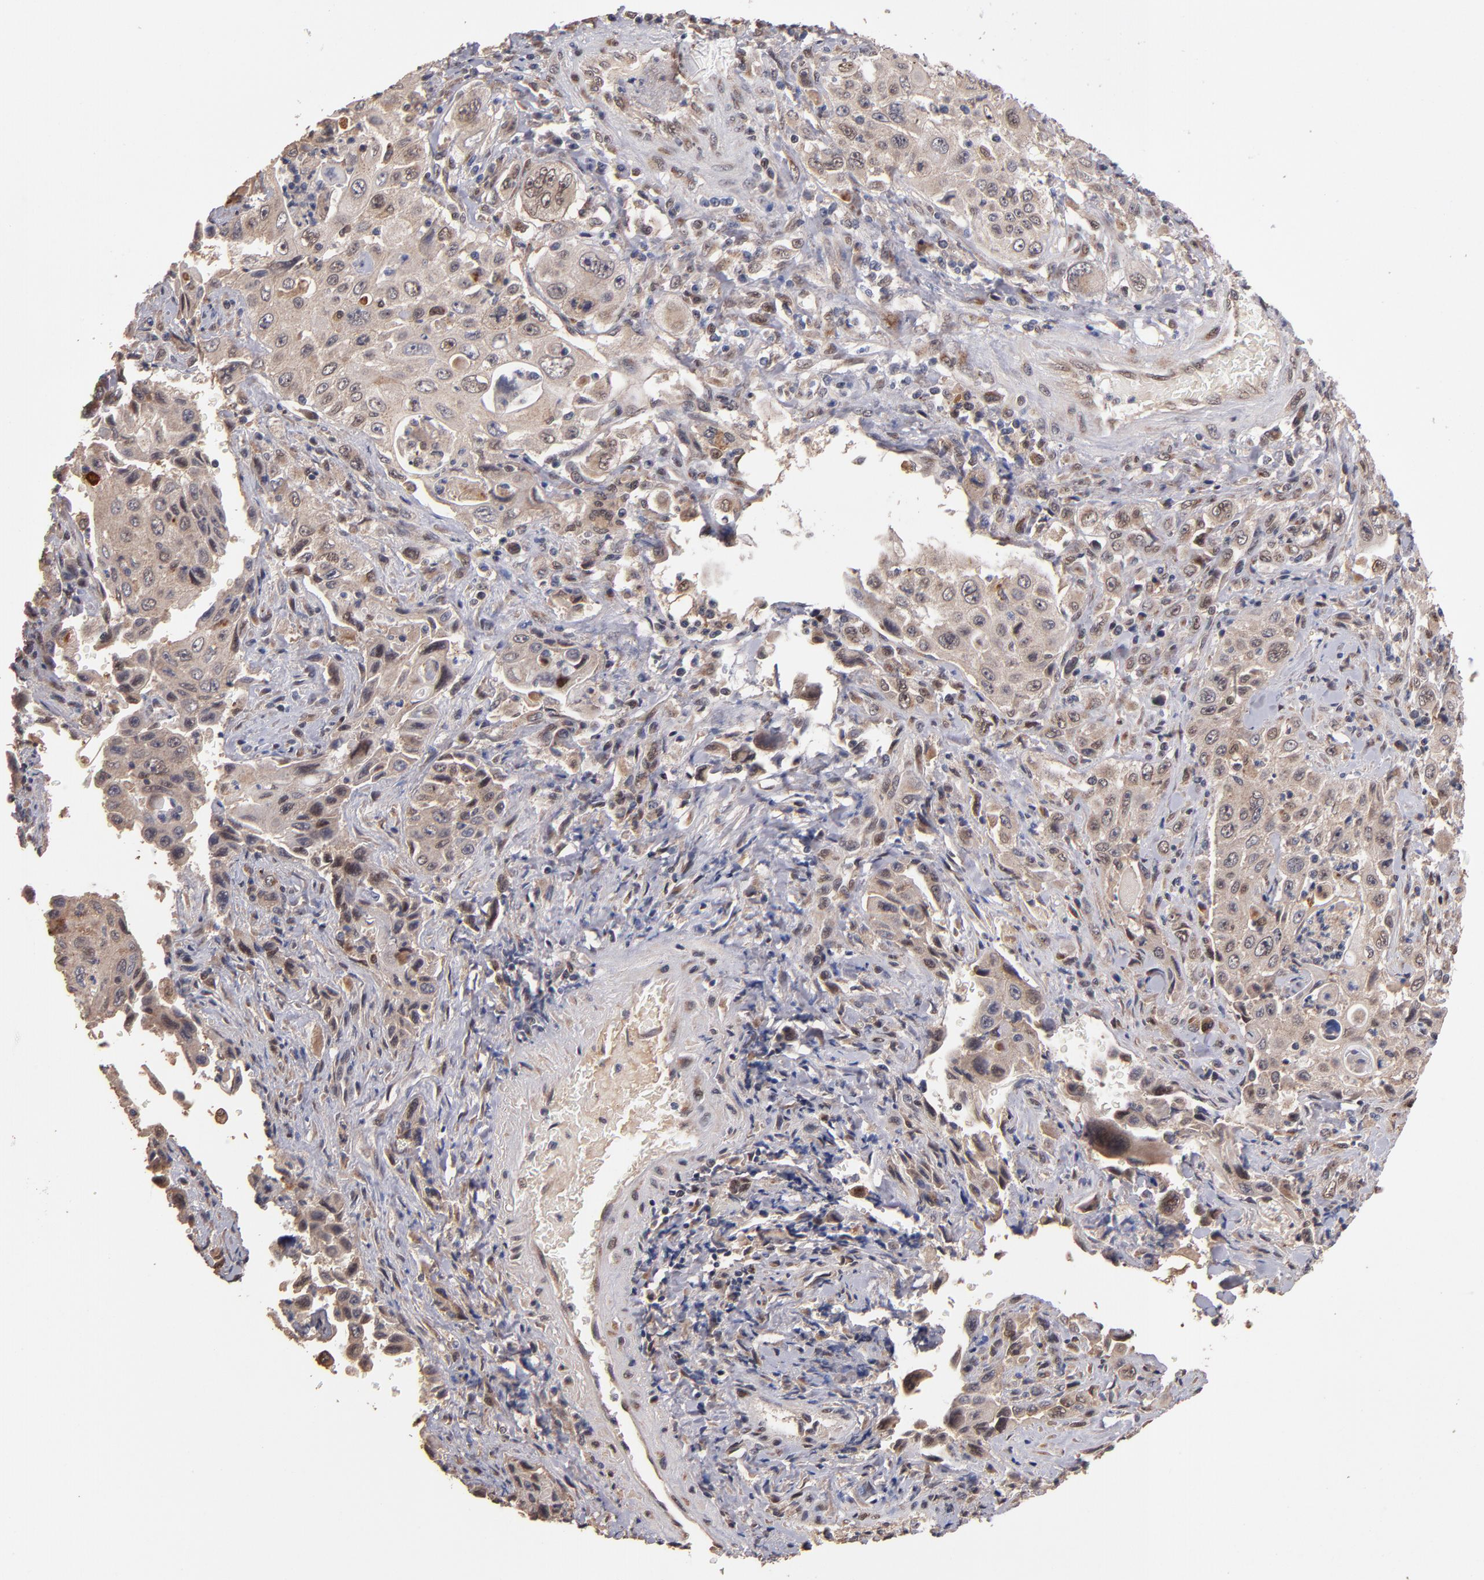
{"staining": {"intensity": "weak", "quantity": "25%-75%", "location": "cytoplasmic/membranous,nuclear"}, "tissue": "pancreatic cancer", "cell_type": "Tumor cells", "image_type": "cancer", "snomed": [{"axis": "morphology", "description": "Adenocarcinoma, NOS"}, {"axis": "topography", "description": "Pancreas"}], "caption": "Protein expression analysis of pancreatic cancer (adenocarcinoma) demonstrates weak cytoplasmic/membranous and nuclear positivity in approximately 25%-75% of tumor cells. The protein is stained brown, and the nuclei are stained in blue (DAB (3,3'-diaminobenzidine) IHC with brightfield microscopy, high magnification).", "gene": "EAPP", "patient": {"sex": "male", "age": 70}}